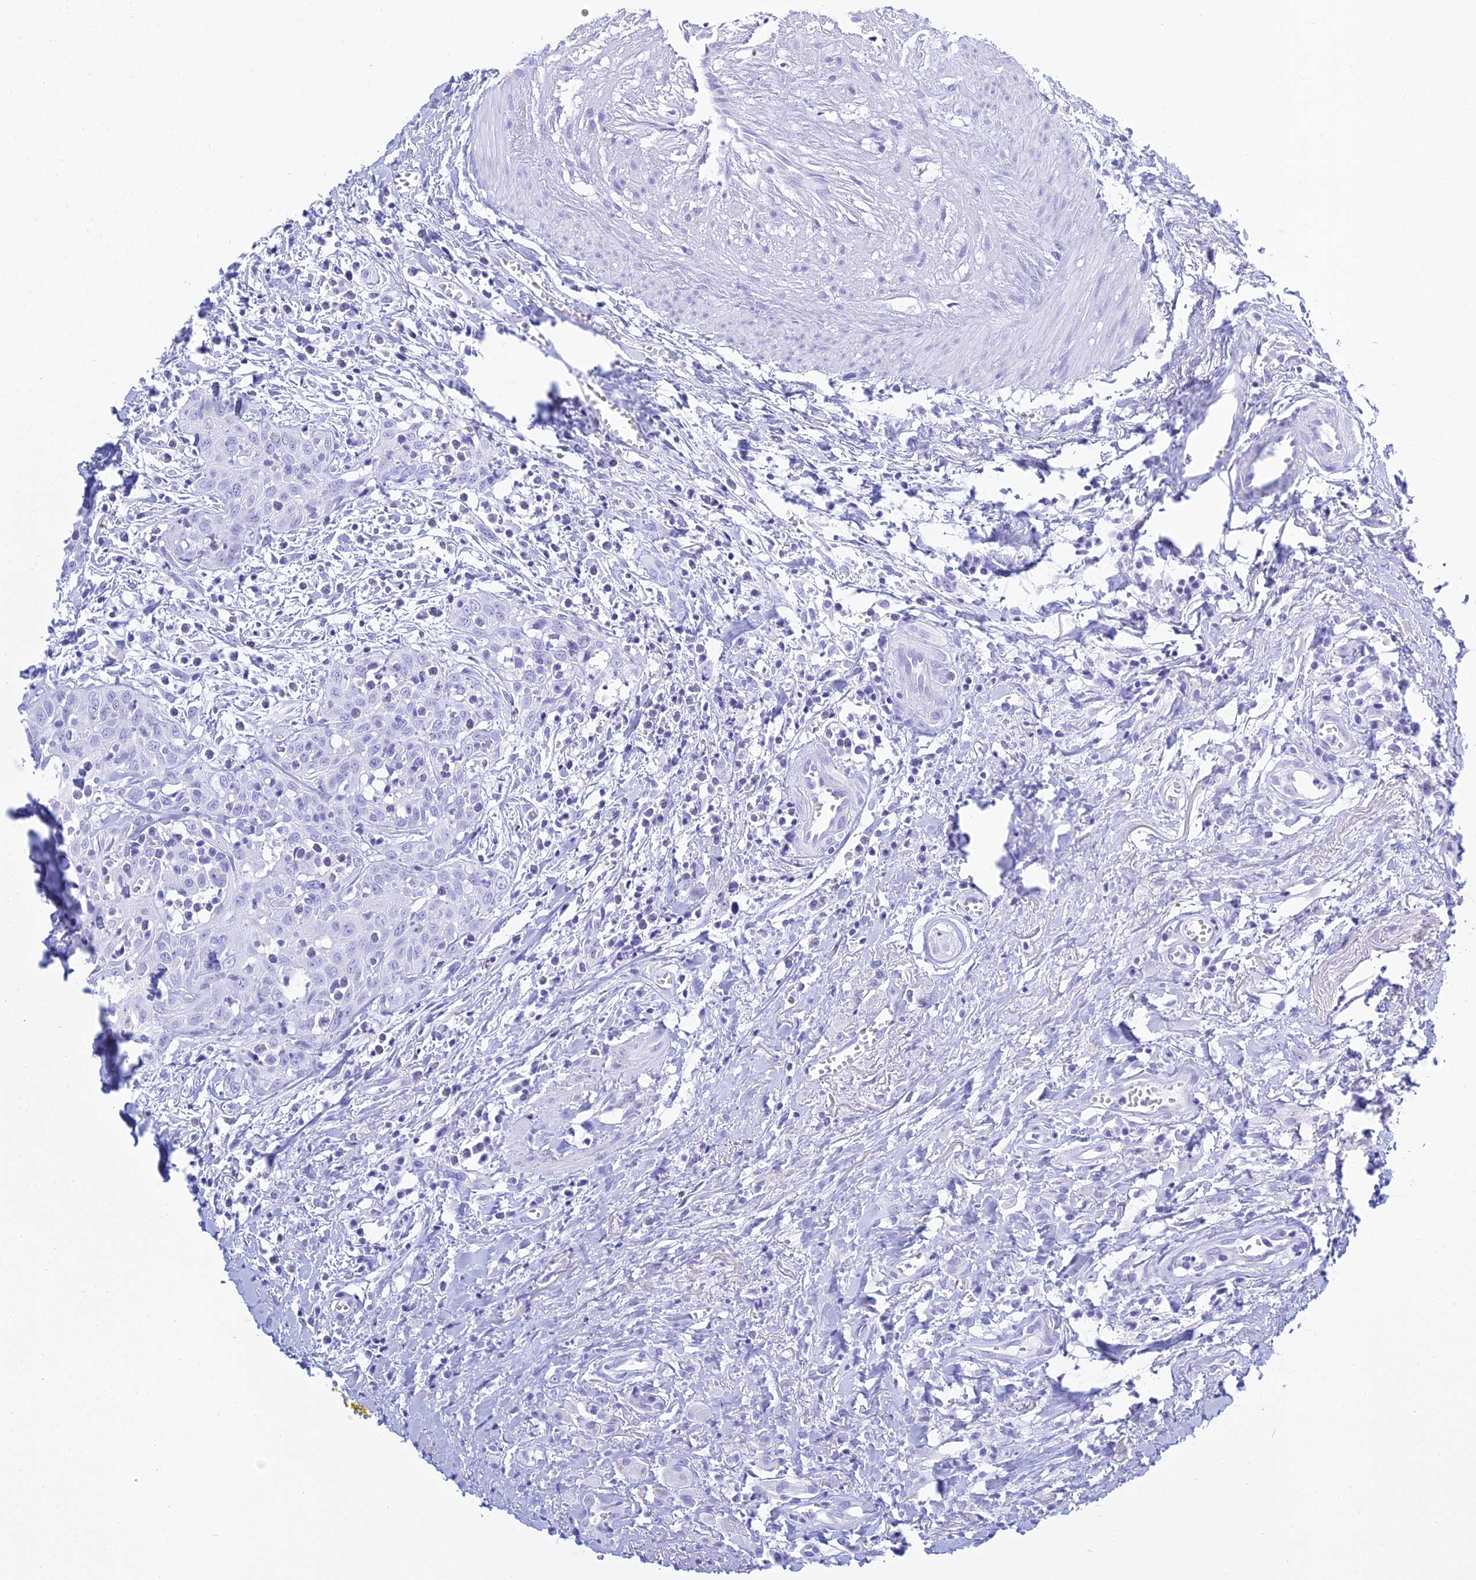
{"staining": {"intensity": "negative", "quantity": "none", "location": "none"}, "tissue": "head and neck cancer", "cell_type": "Tumor cells", "image_type": "cancer", "snomed": [{"axis": "morphology", "description": "Squamous cell carcinoma, NOS"}, {"axis": "topography", "description": "Head-Neck"}], "caption": "Immunohistochemical staining of squamous cell carcinoma (head and neck) exhibits no significant expression in tumor cells.", "gene": "PATE4", "patient": {"sex": "female", "age": 70}}